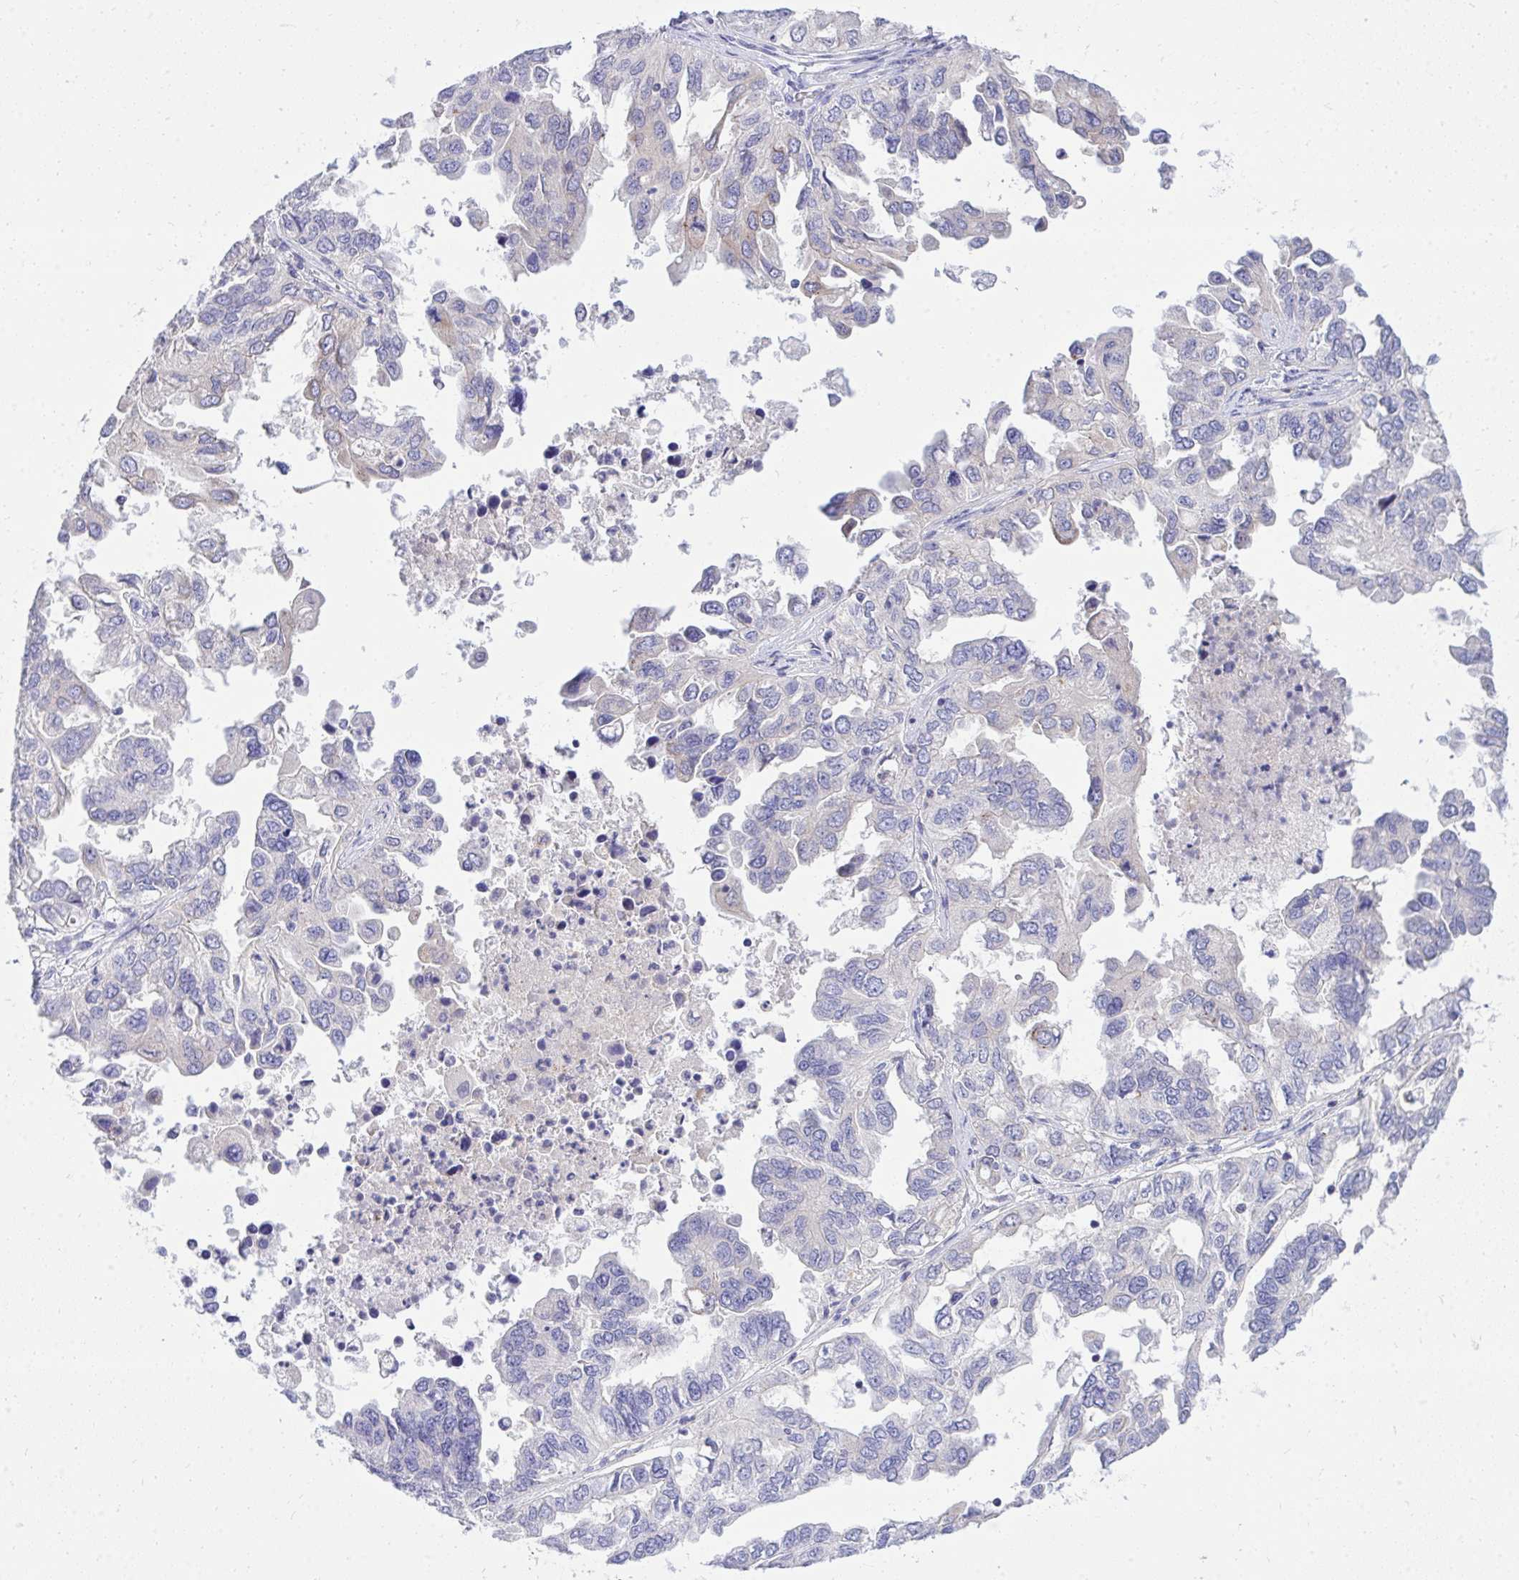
{"staining": {"intensity": "negative", "quantity": "none", "location": "none"}, "tissue": "ovarian cancer", "cell_type": "Tumor cells", "image_type": "cancer", "snomed": [{"axis": "morphology", "description": "Cystadenocarcinoma, serous, NOS"}, {"axis": "topography", "description": "Ovary"}], "caption": "Tumor cells are negative for protein expression in human ovarian cancer (serous cystadenocarcinoma).", "gene": "TP53I11", "patient": {"sex": "female", "age": 53}}